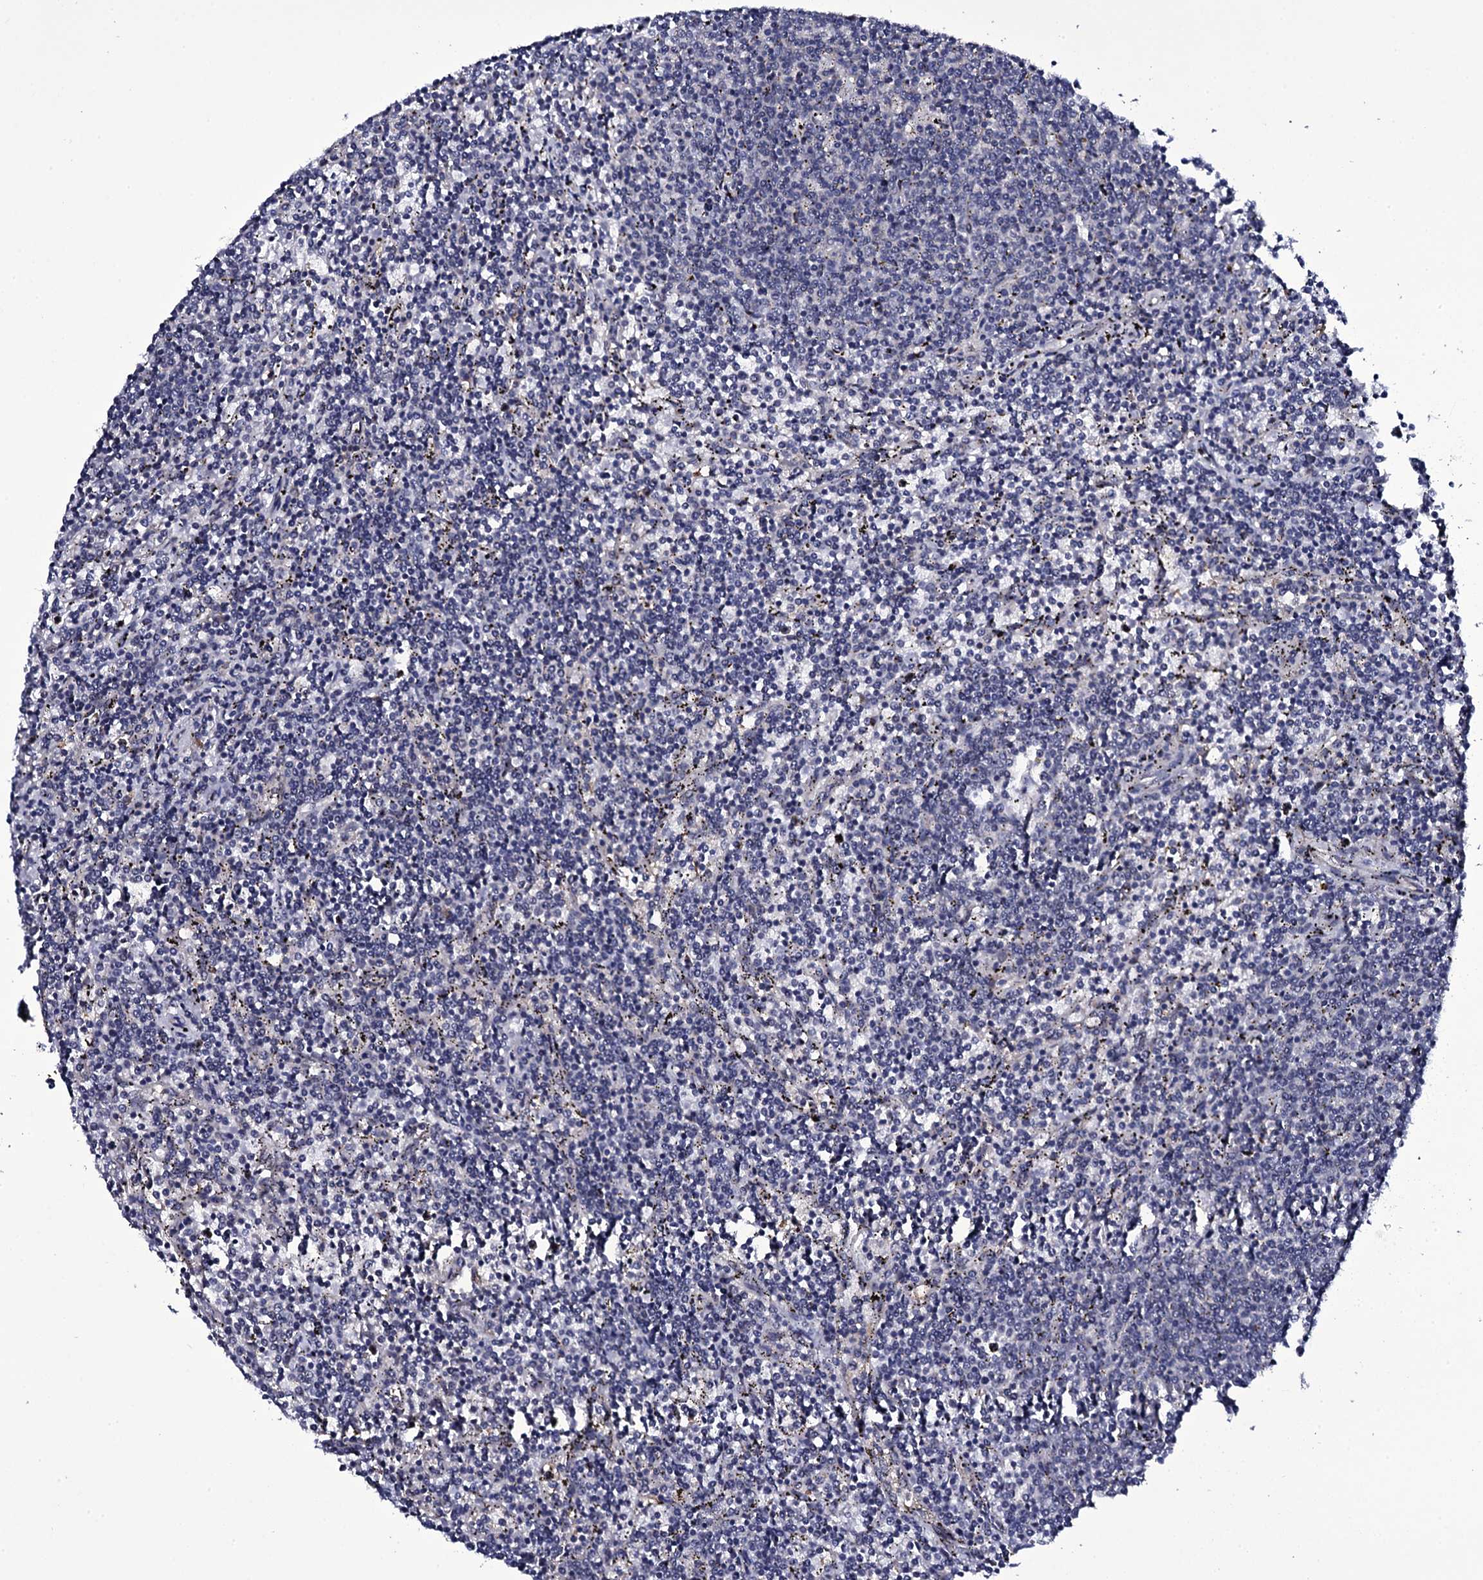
{"staining": {"intensity": "negative", "quantity": "none", "location": "none"}, "tissue": "lymphoma", "cell_type": "Tumor cells", "image_type": "cancer", "snomed": [{"axis": "morphology", "description": "Malignant lymphoma, non-Hodgkin's type, Low grade"}, {"axis": "topography", "description": "Spleen"}], "caption": "A high-resolution image shows IHC staining of low-grade malignant lymphoma, non-Hodgkin's type, which shows no significant staining in tumor cells.", "gene": "GAREM1", "patient": {"sex": "female", "age": 50}}